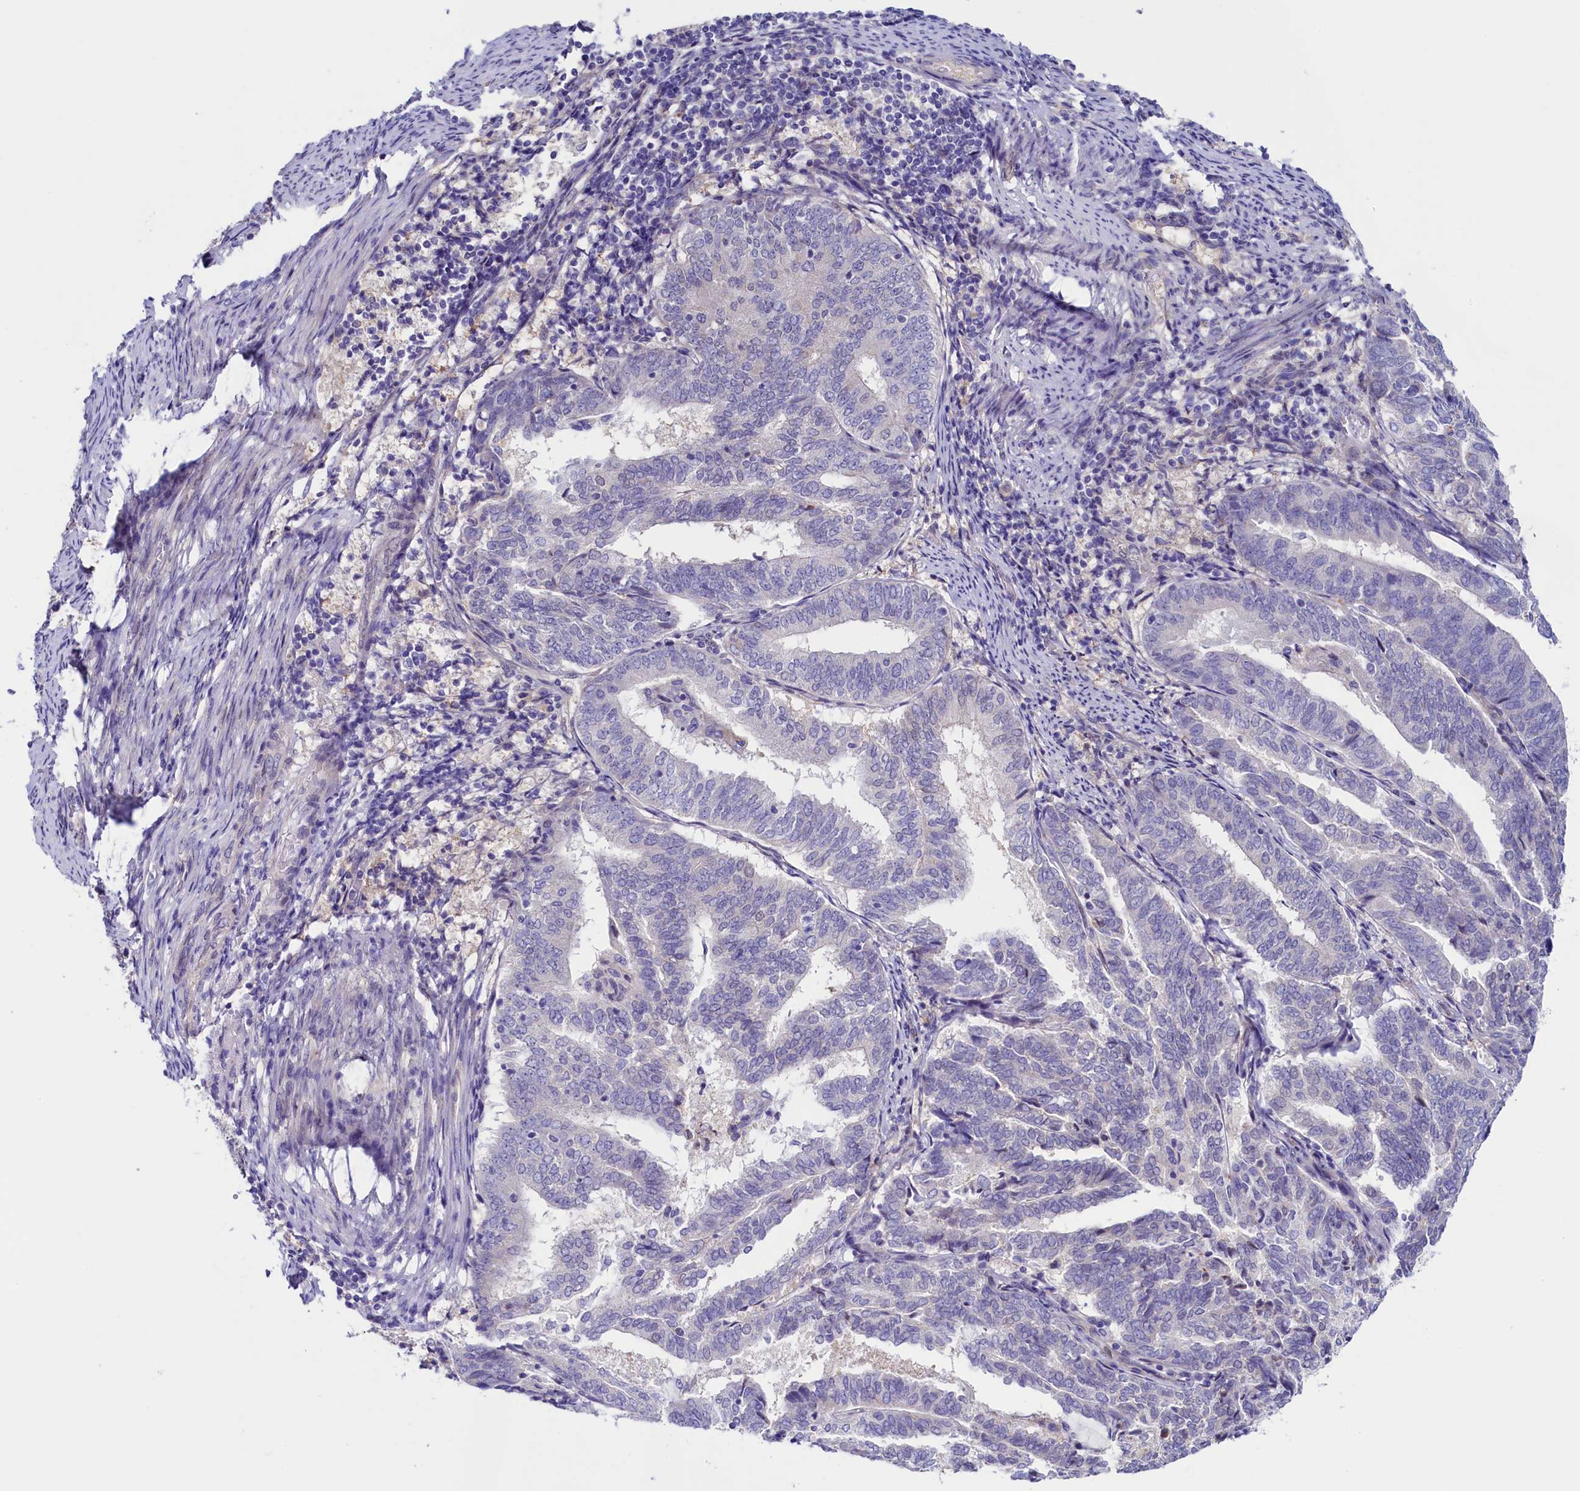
{"staining": {"intensity": "weak", "quantity": "<25%", "location": "nuclear"}, "tissue": "endometrial cancer", "cell_type": "Tumor cells", "image_type": "cancer", "snomed": [{"axis": "morphology", "description": "Adenocarcinoma, NOS"}, {"axis": "topography", "description": "Endometrium"}], "caption": "This is a image of IHC staining of endometrial cancer, which shows no positivity in tumor cells.", "gene": "FLYWCH2", "patient": {"sex": "female", "age": 80}}